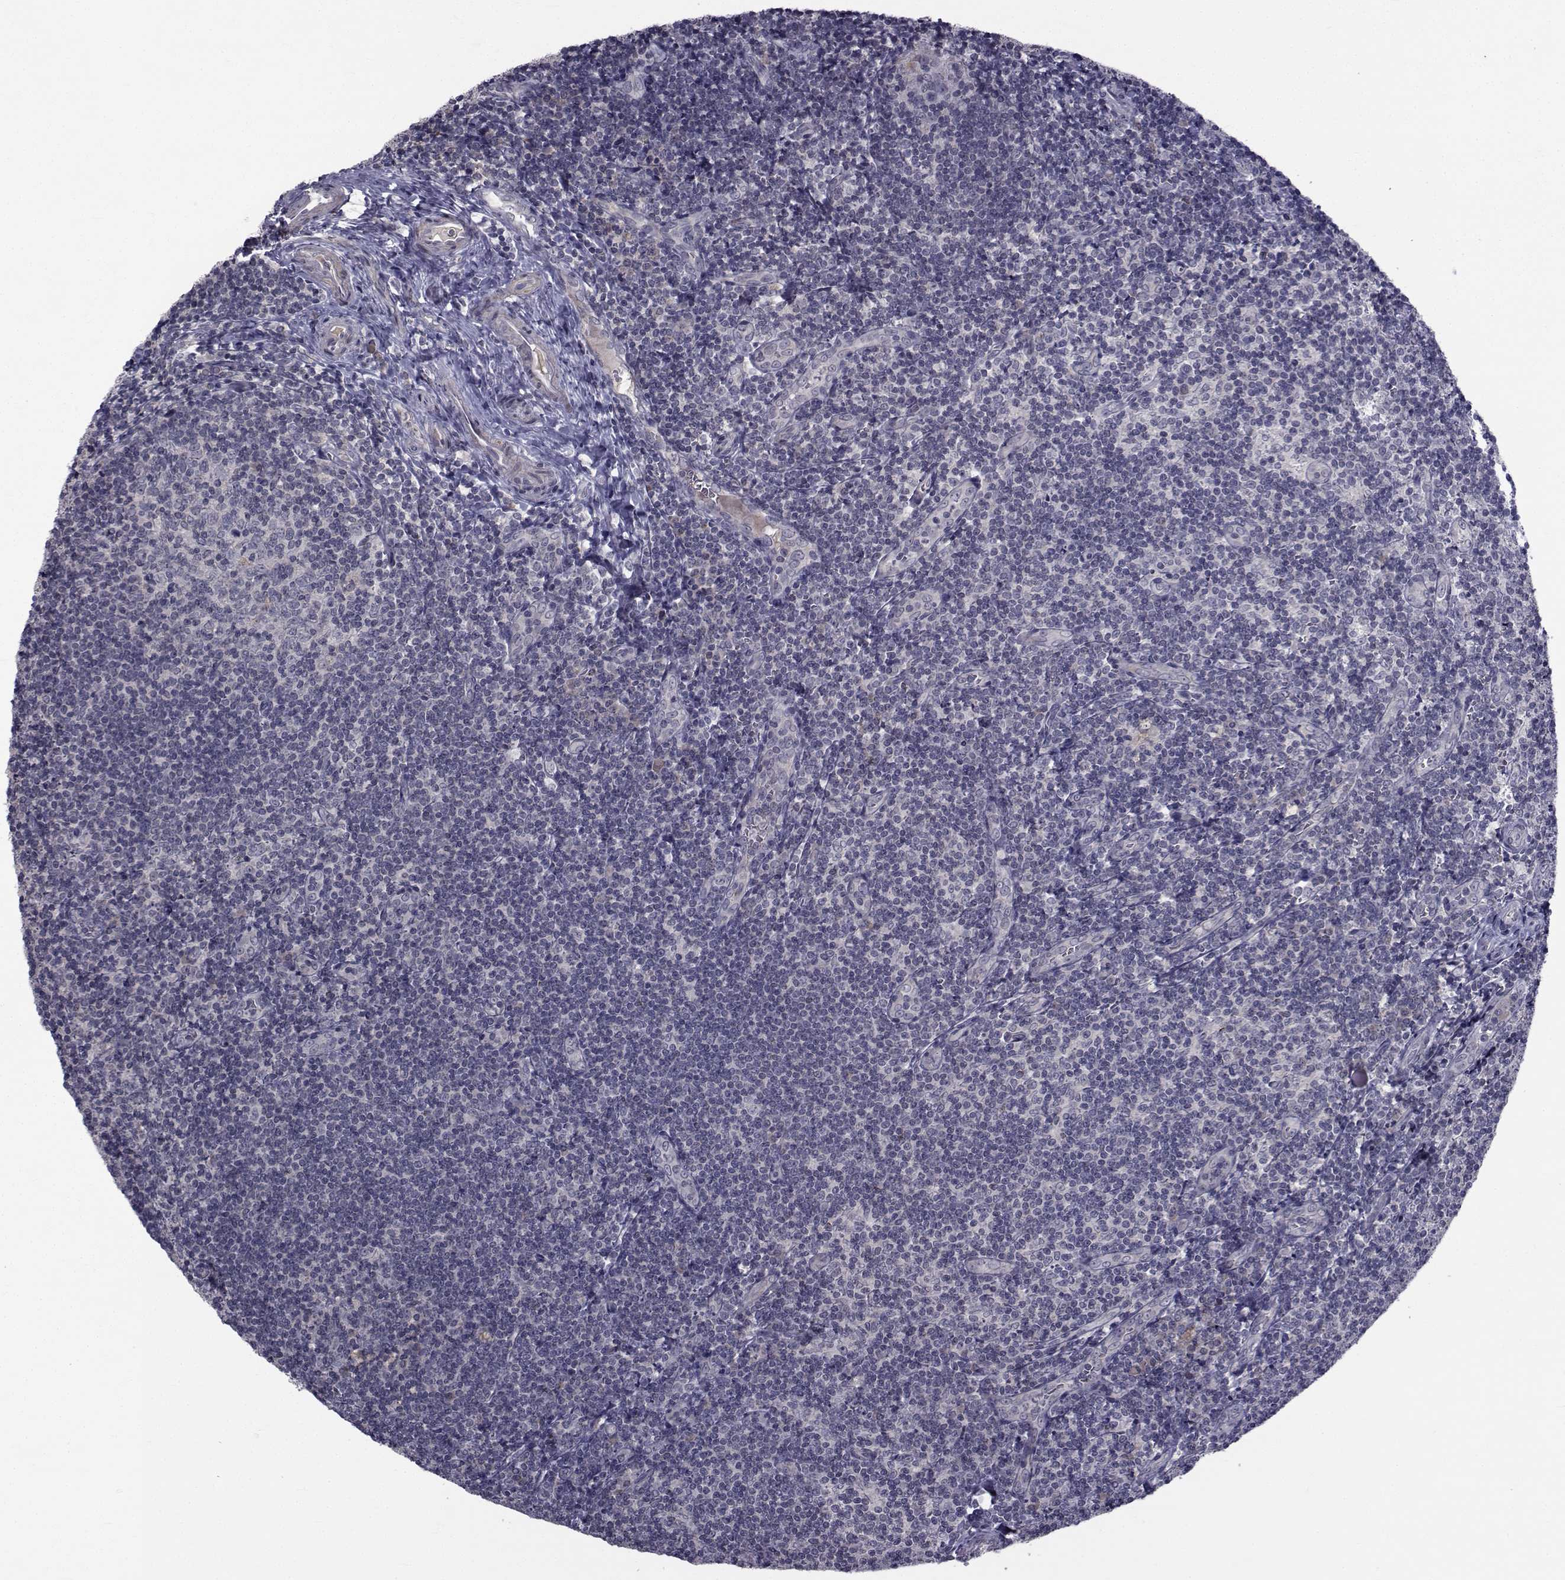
{"staining": {"intensity": "negative", "quantity": "none", "location": "none"}, "tissue": "tonsil", "cell_type": "Germinal center cells", "image_type": "normal", "snomed": [{"axis": "morphology", "description": "Normal tissue, NOS"}, {"axis": "morphology", "description": "Inflammation, NOS"}, {"axis": "topography", "description": "Tonsil"}], "caption": "Micrograph shows no significant protein expression in germinal center cells of benign tonsil.", "gene": "FDXR", "patient": {"sex": "female", "age": 31}}